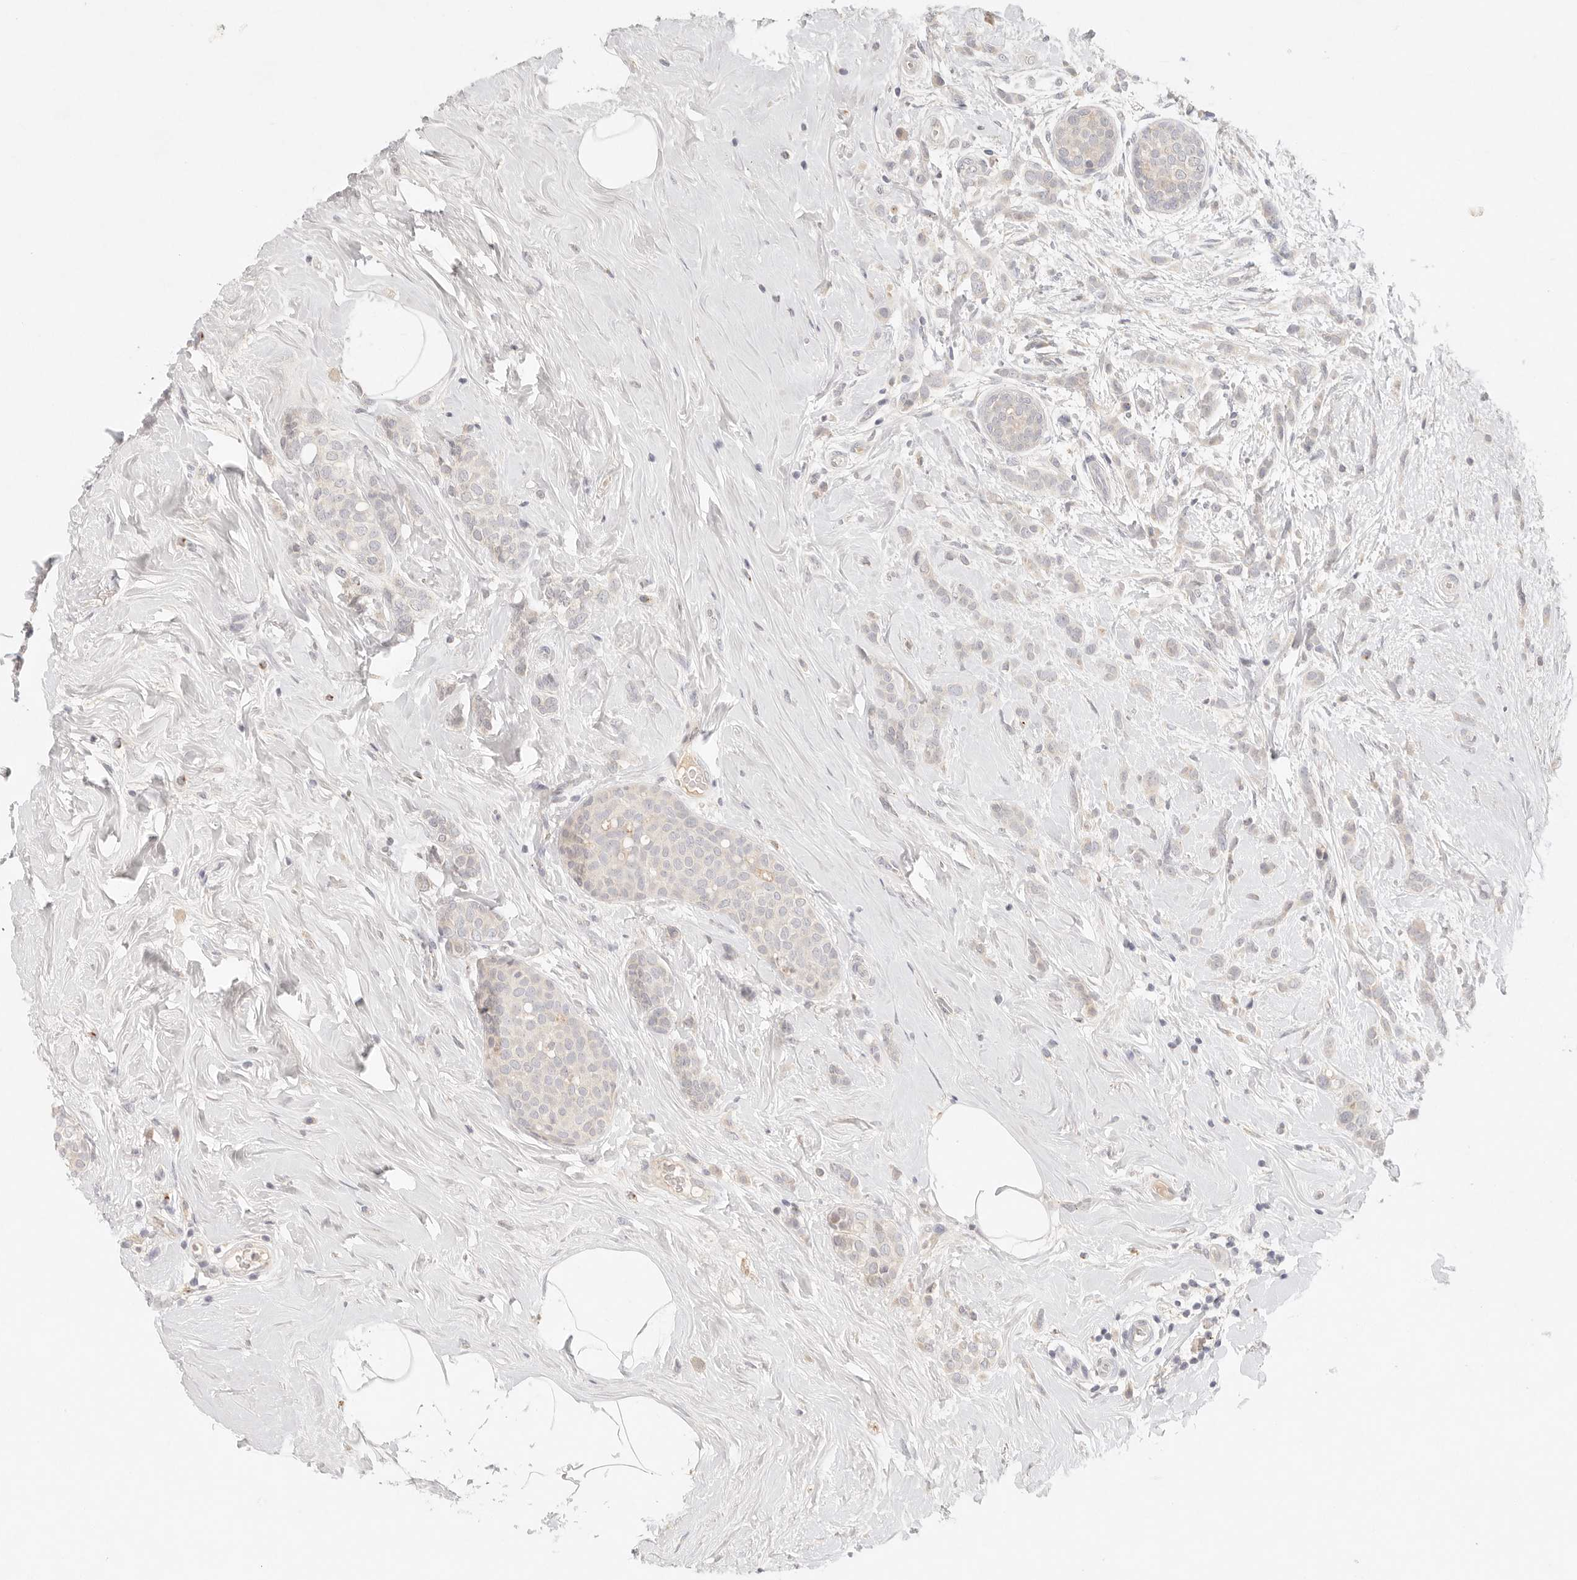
{"staining": {"intensity": "negative", "quantity": "none", "location": "none"}, "tissue": "breast cancer", "cell_type": "Tumor cells", "image_type": "cancer", "snomed": [{"axis": "morphology", "description": "Lobular carcinoma, in situ"}, {"axis": "morphology", "description": "Lobular carcinoma"}, {"axis": "topography", "description": "Breast"}], "caption": "DAB (3,3'-diaminobenzidine) immunohistochemical staining of human lobular carcinoma in situ (breast) displays no significant staining in tumor cells. (Stains: DAB (3,3'-diaminobenzidine) IHC with hematoxylin counter stain, Microscopy: brightfield microscopy at high magnification).", "gene": "CEP120", "patient": {"sex": "female", "age": 41}}